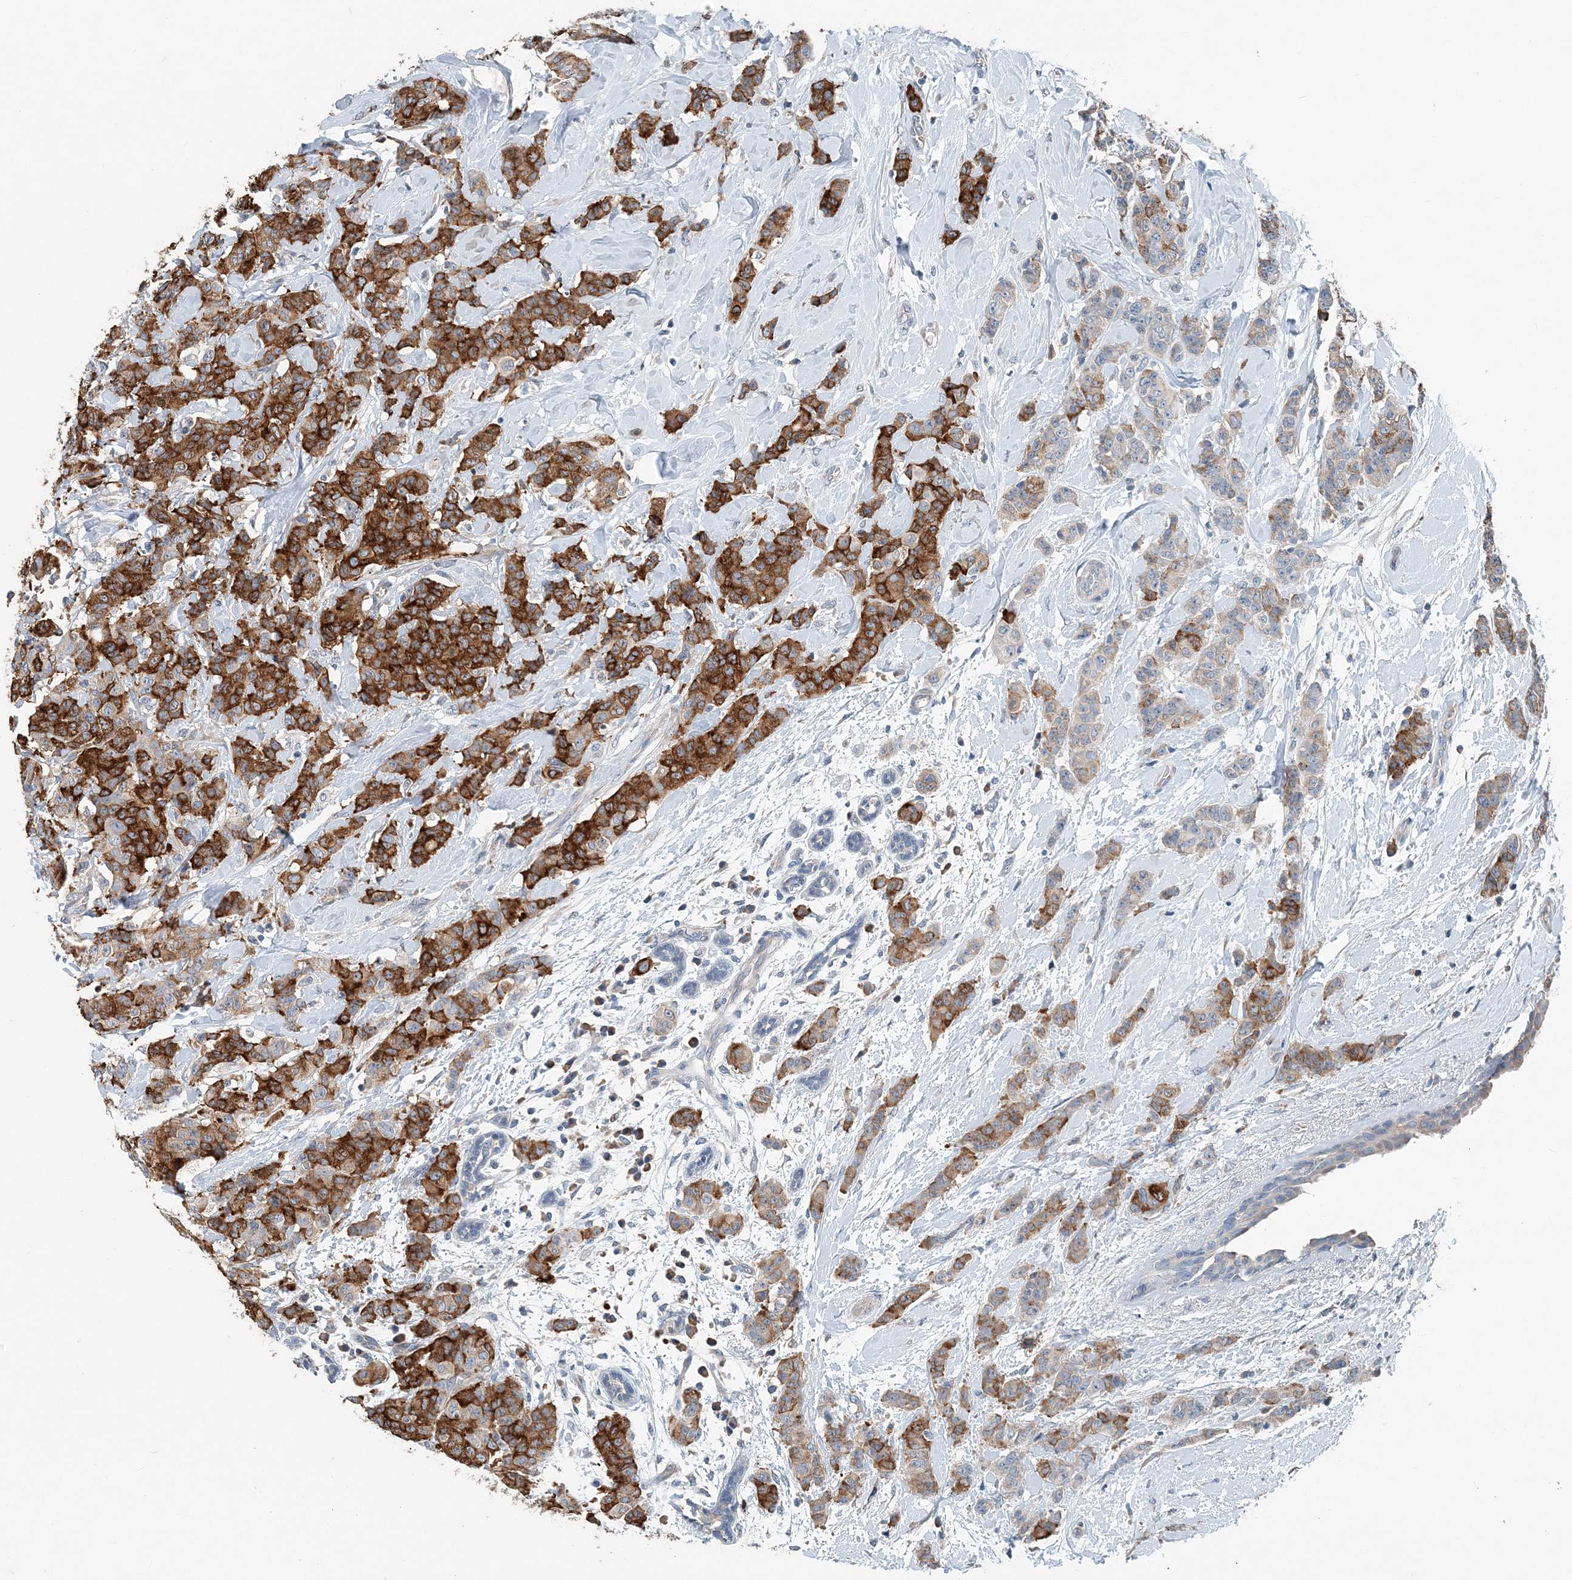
{"staining": {"intensity": "strong", "quantity": ">75%", "location": "cytoplasmic/membranous"}, "tissue": "breast cancer", "cell_type": "Tumor cells", "image_type": "cancer", "snomed": [{"axis": "morphology", "description": "Normal tissue, NOS"}, {"axis": "morphology", "description": "Duct carcinoma"}, {"axis": "topography", "description": "Breast"}], "caption": "Protein expression analysis of breast cancer (infiltrating ductal carcinoma) shows strong cytoplasmic/membranous staining in approximately >75% of tumor cells.", "gene": "EEF1A2", "patient": {"sex": "female", "age": 40}}